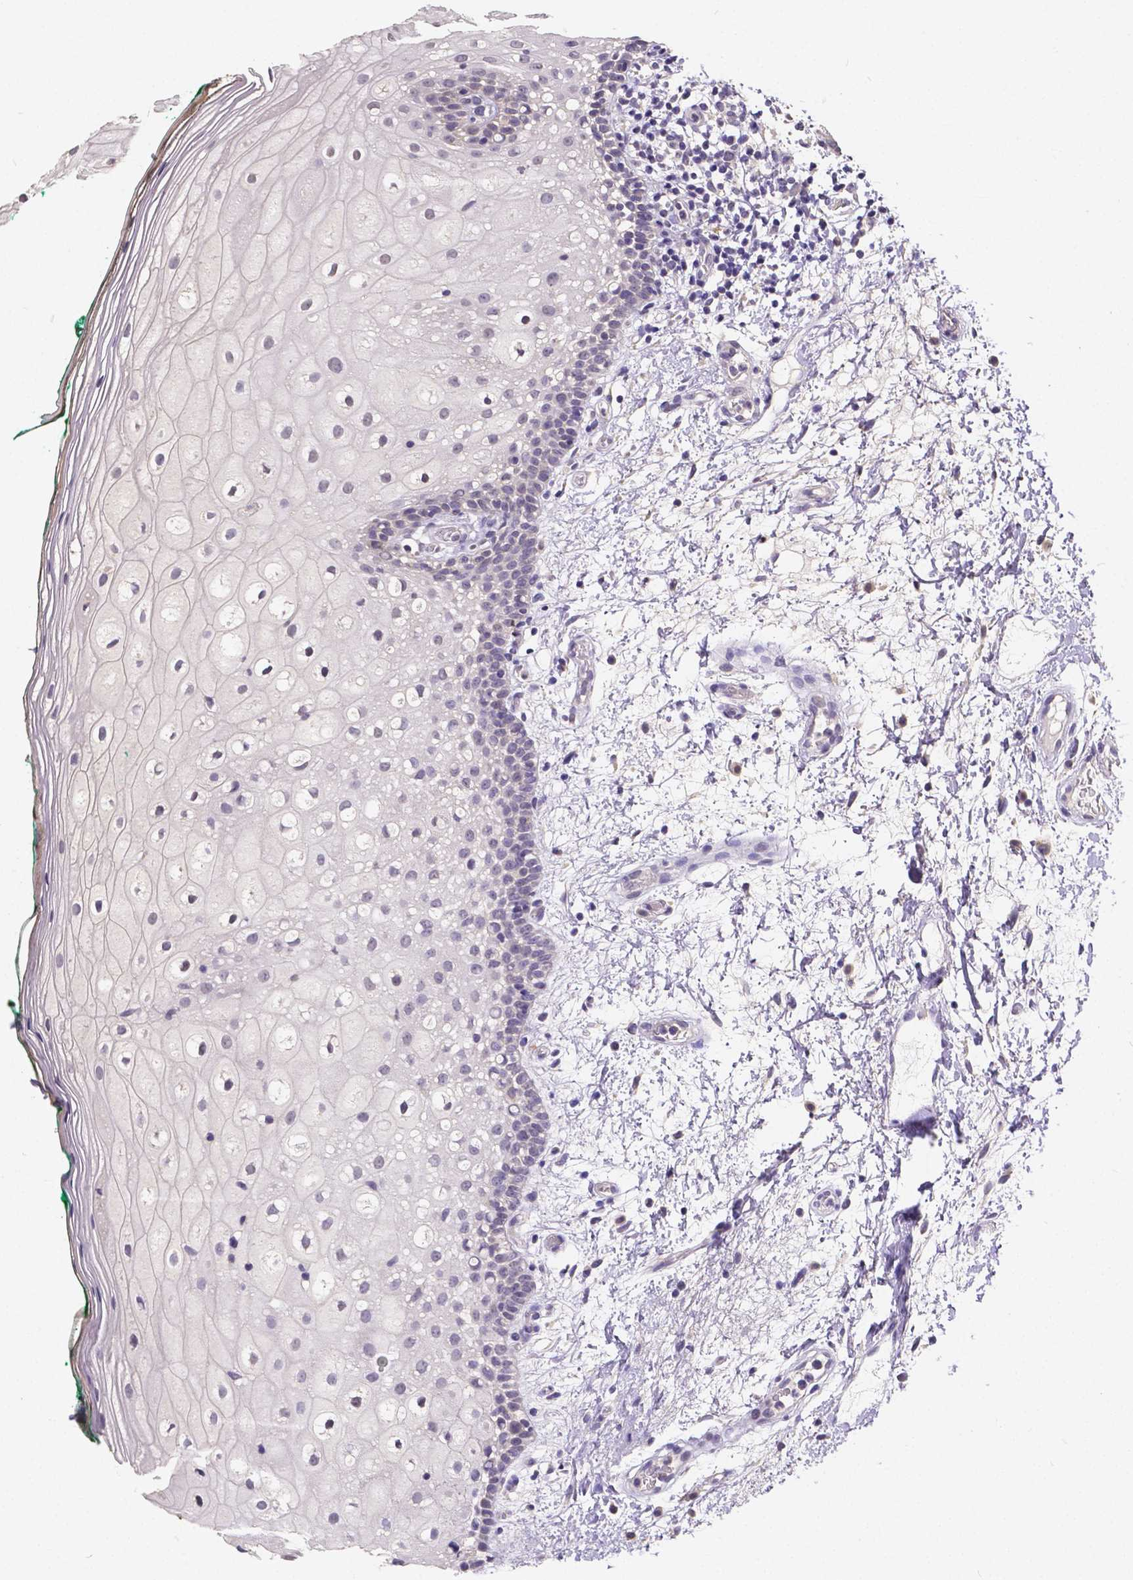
{"staining": {"intensity": "negative", "quantity": "none", "location": "none"}, "tissue": "oral mucosa", "cell_type": "Squamous epithelial cells", "image_type": "normal", "snomed": [{"axis": "morphology", "description": "Normal tissue, NOS"}, {"axis": "topography", "description": "Oral tissue"}], "caption": "The histopathology image exhibits no staining of squamous epithelial cells in normal oral mucosa.", "gene": "CTNNA2", "patient": {"sex": "female", "age": 83}}